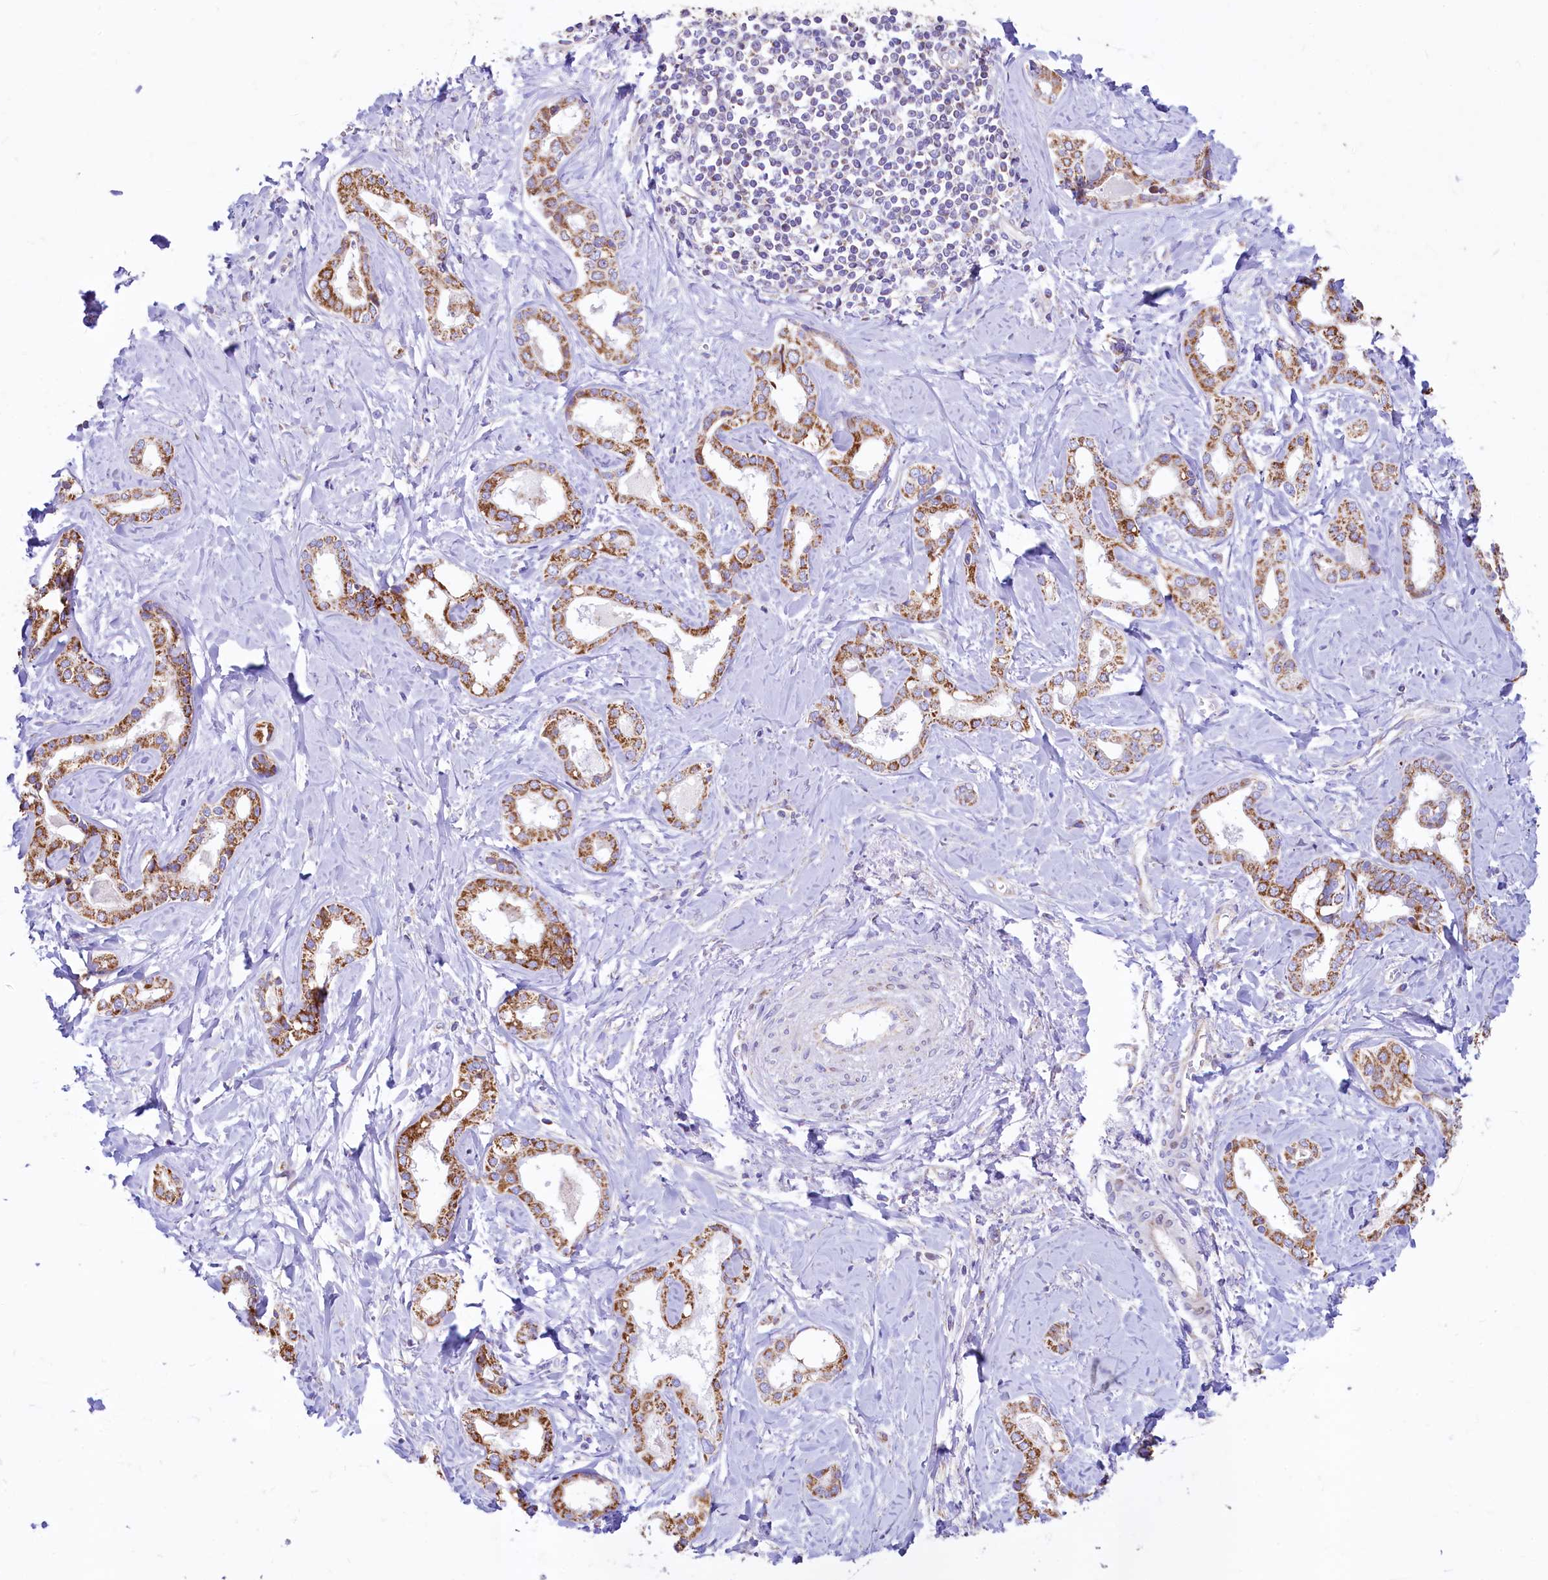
{"staining": {"intensity": "moderate", "quantity": ">75%", "location": "cytoplasmic/membranous"}, "tissue": "liver cancer", "cell_type": "Tumor cells", "image_type": "cancer", "snomed": [{"axis": "morphology", "description": "Cholangiocarcinoma"}, {"axis": "topography", "description": "Liver"}], "caption": "The photomicrograph exhibits staining of liver cancer (cholangiocarcinoma), revealing moderate cytoplasmic/membranous protein positivity (brown color) within tumor cells.", "gene": "VWCE", "patient": {"sex": "female", "age": 77}}